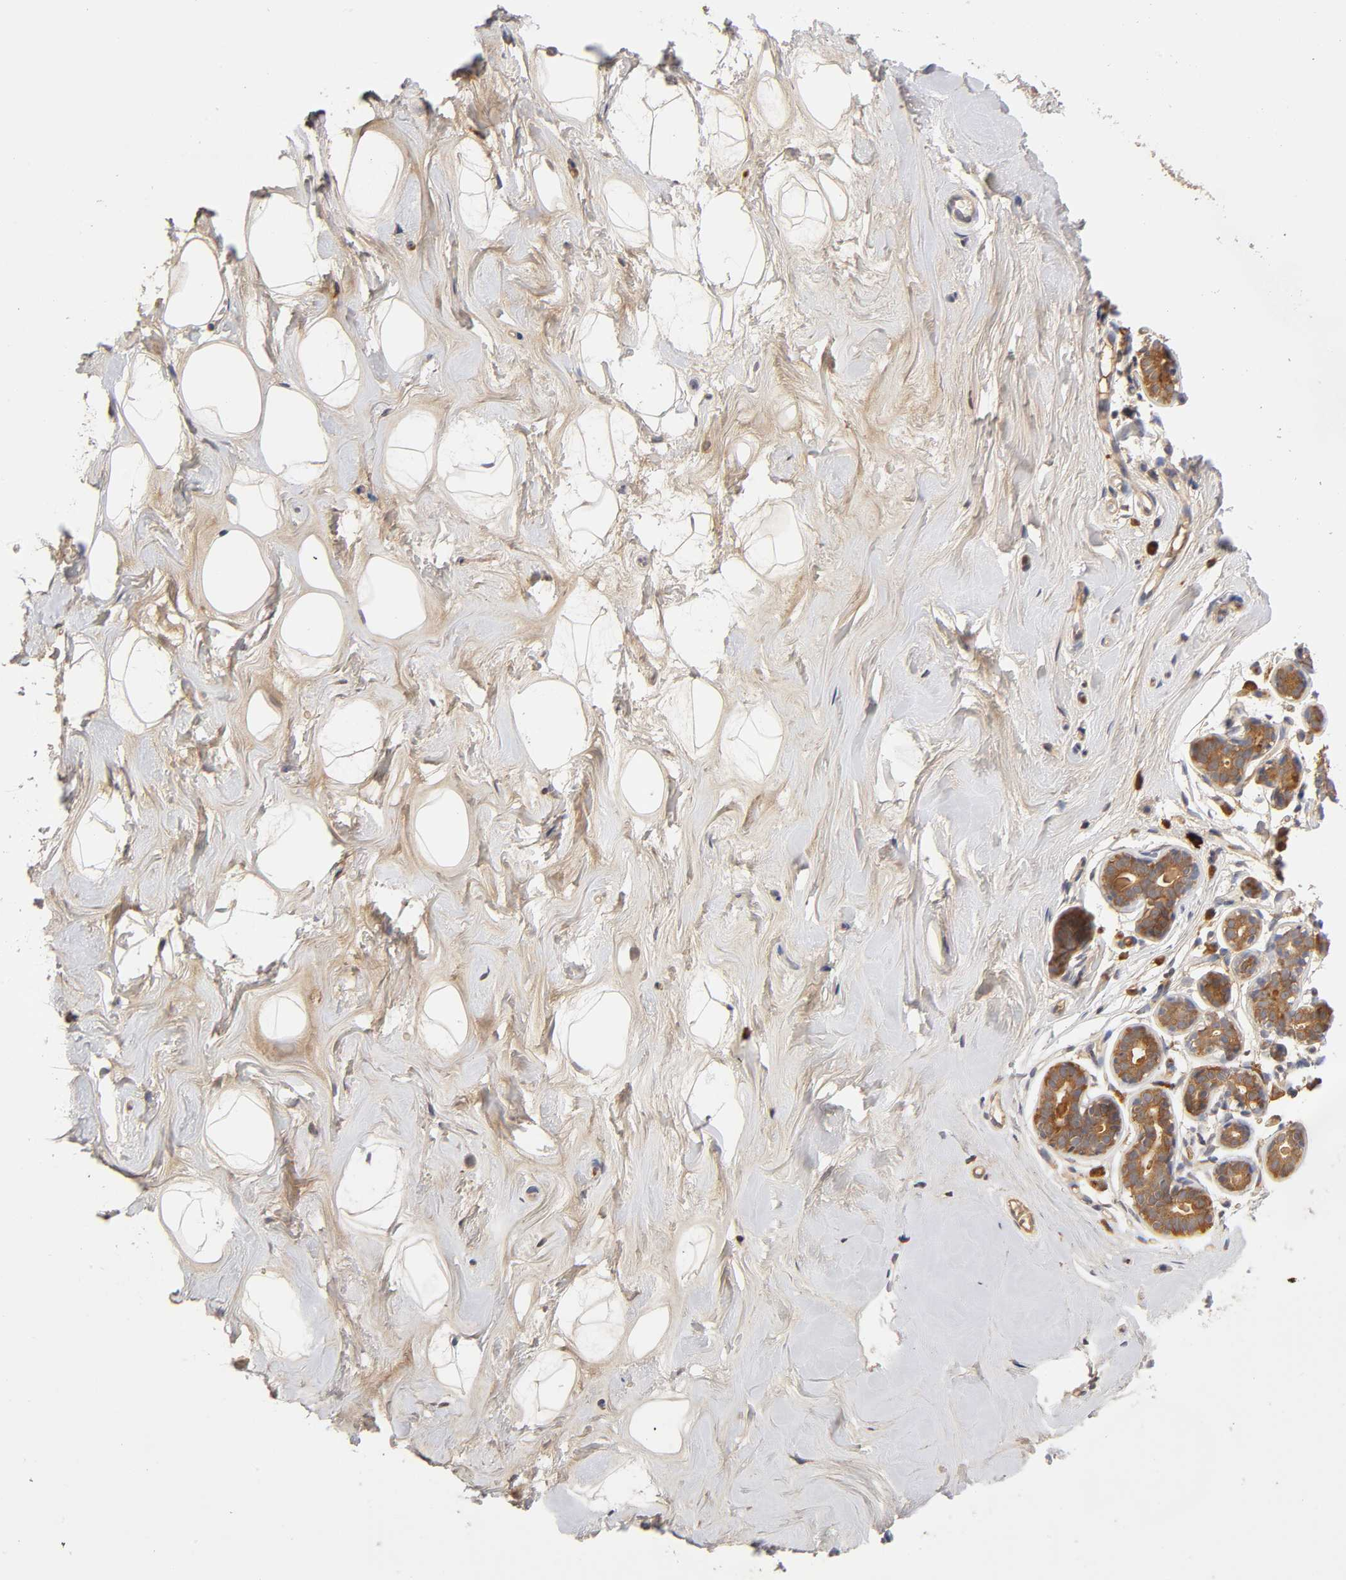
{"staining": {"intensity": "weak", "quantity": "25%-75%", "location": "cytoplasmic/membranous"}, "tissue": "breast", "cell_type": "Adipocytes", "image_type": "normal", "snomed": [{"axis": "morphology", "description": "Normal tissue, NOS"}, {"axis": "topography", "description": "Breast"}], "caption": "The image exhibits immunohistochemical staining of normal breast. There is weak cytoplasmic/membranous expression is seen in approximately 25%-75% of adipocytes.", "gene": "RPS29", "patient": {"sex": "female", "age": 23}}